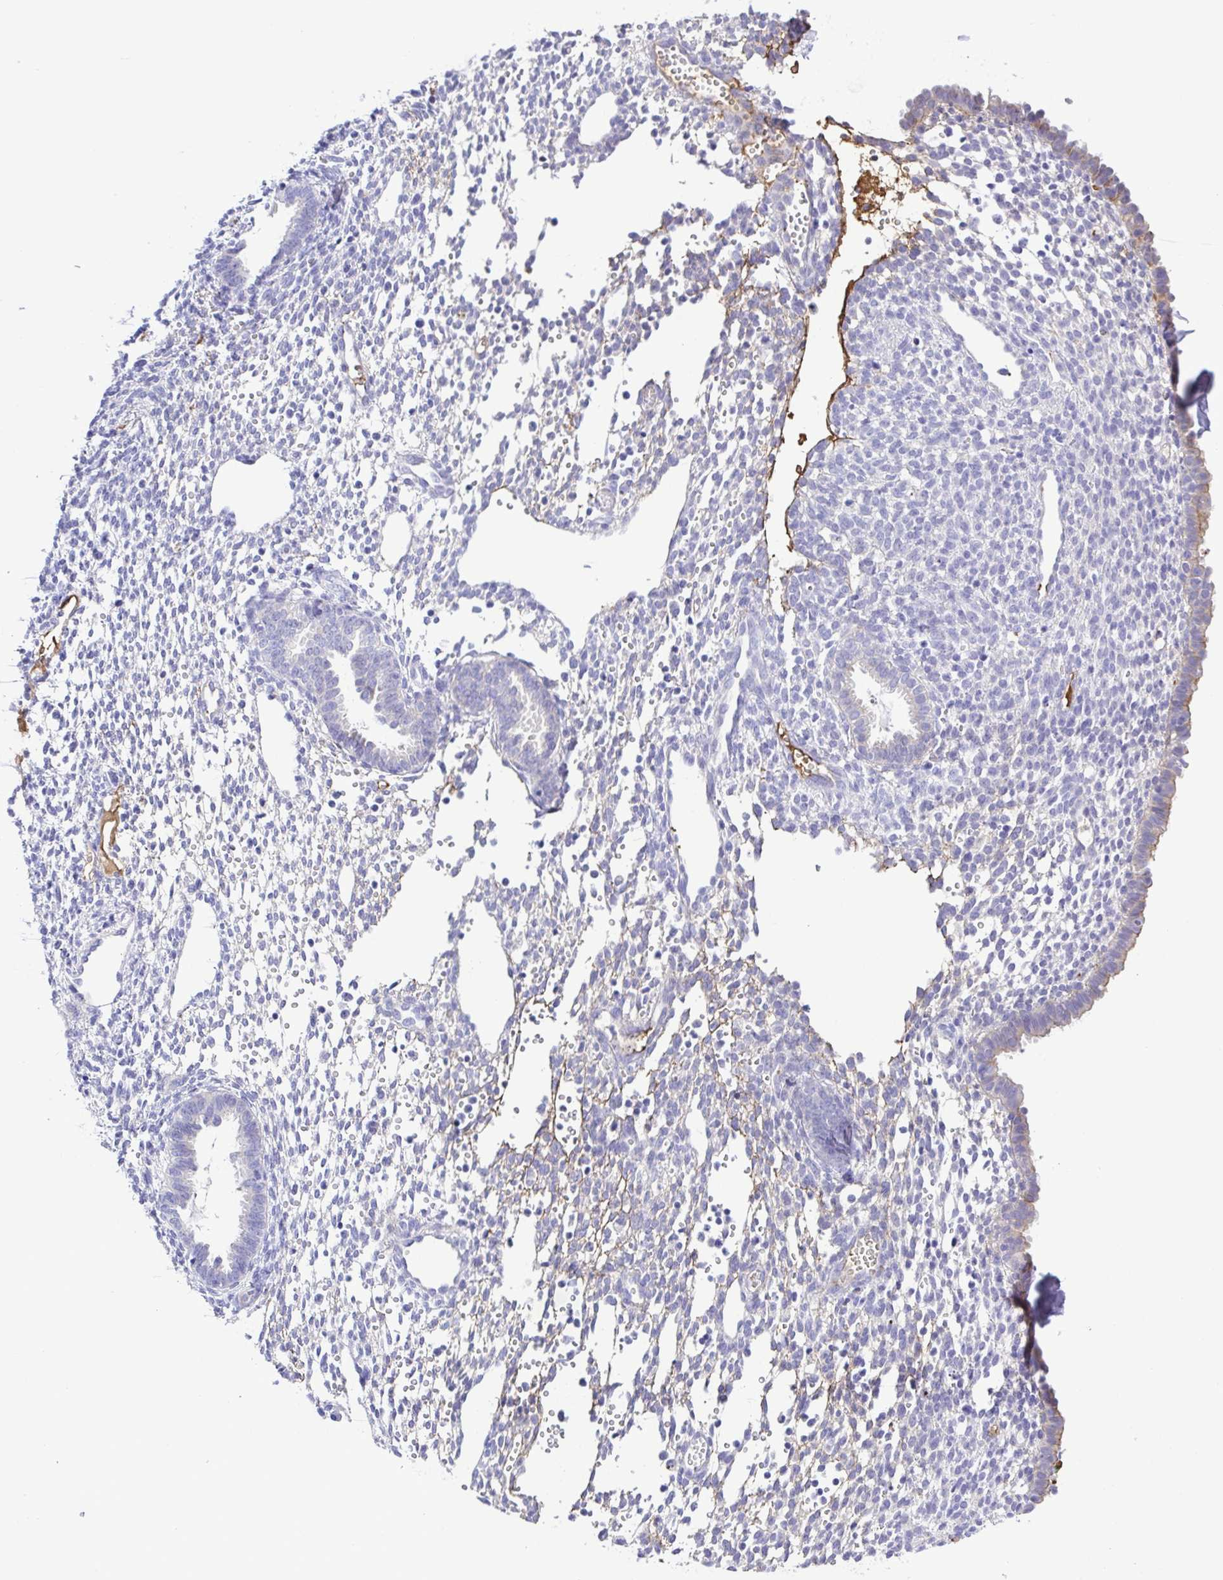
{"staining": {"intensity": "negative", "quantity": "none", "location": "none"}, "tissue": "endometrium", "cell_type": "Cells in endometrial stroma", "image_type": "normal", "snomed": [{"axis": "morphology", "description": "Normal tissue, NOS"}, {"axis": "topography", "description": "Endometrium"}], "caption": "DAB immunohistochemical staining of unremarkable endometrium demonstrates no significant positivity in cells in endometrial stroma.", "gene": "GABBR2", "patient": {"sex": "female", "age": 36}}